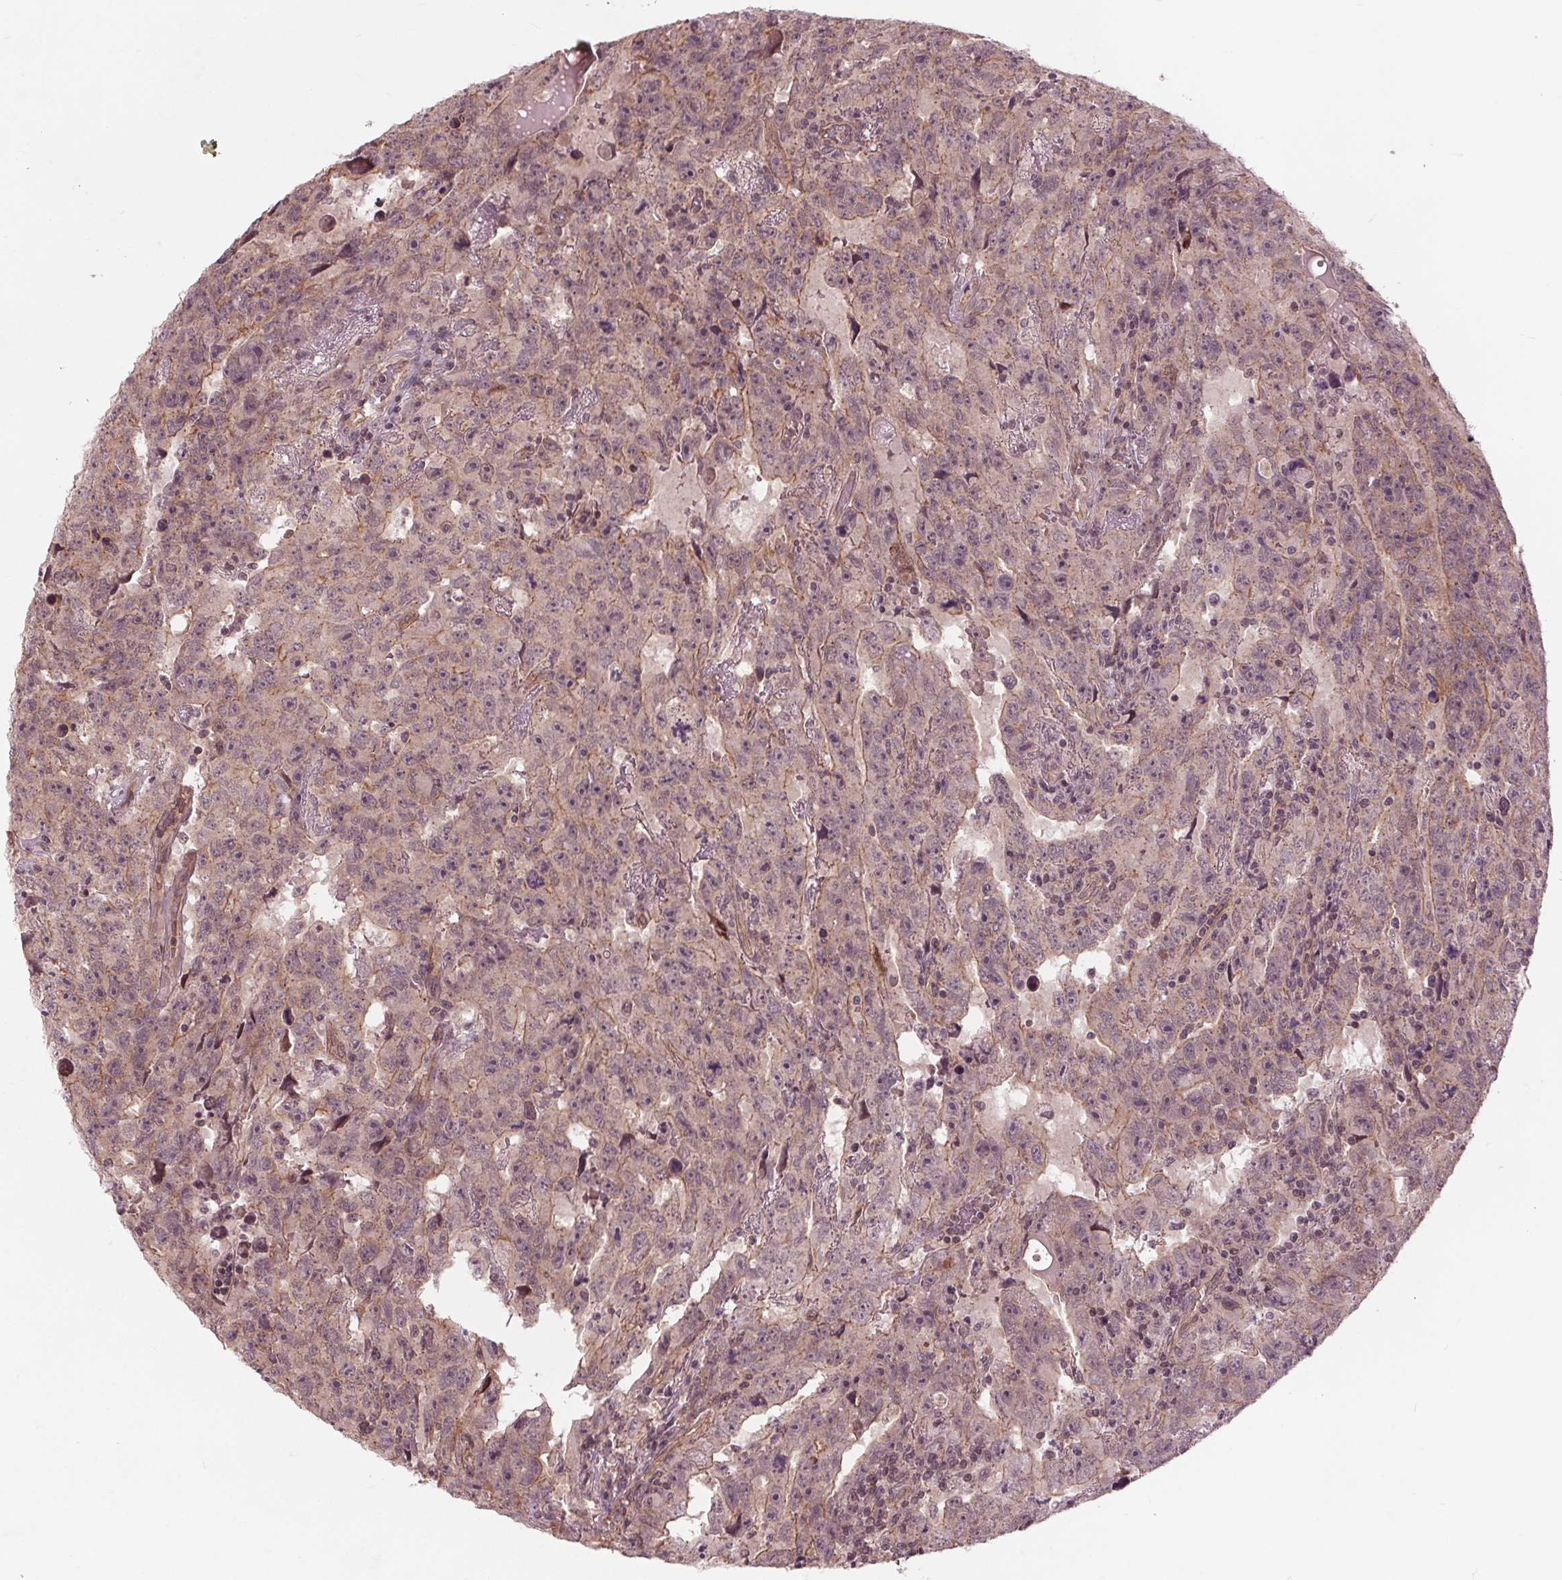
{"staining": {"intensity": "weak", "quantity": "25%-75%", "location": "cytoplasmic/membranous"}, "tissue": "testis cancer", "cell_type": "Tumor cells", "image_type": "cancer", "snomed": [{"axis": "morphology", "description": "Carcinoma, Embryonal, NOS"}, {"axis": "topography", "description": "Testis"}], "caption": "Immunohistochemical staining of human testis cancer (embryonal carcinoma) reveals low levels of weak cytoplasmic/membranous positivity in about 25%-75% of tumor cells.", "gene": "BTBD1", "patient": {"sex": "male", "age": 24}}